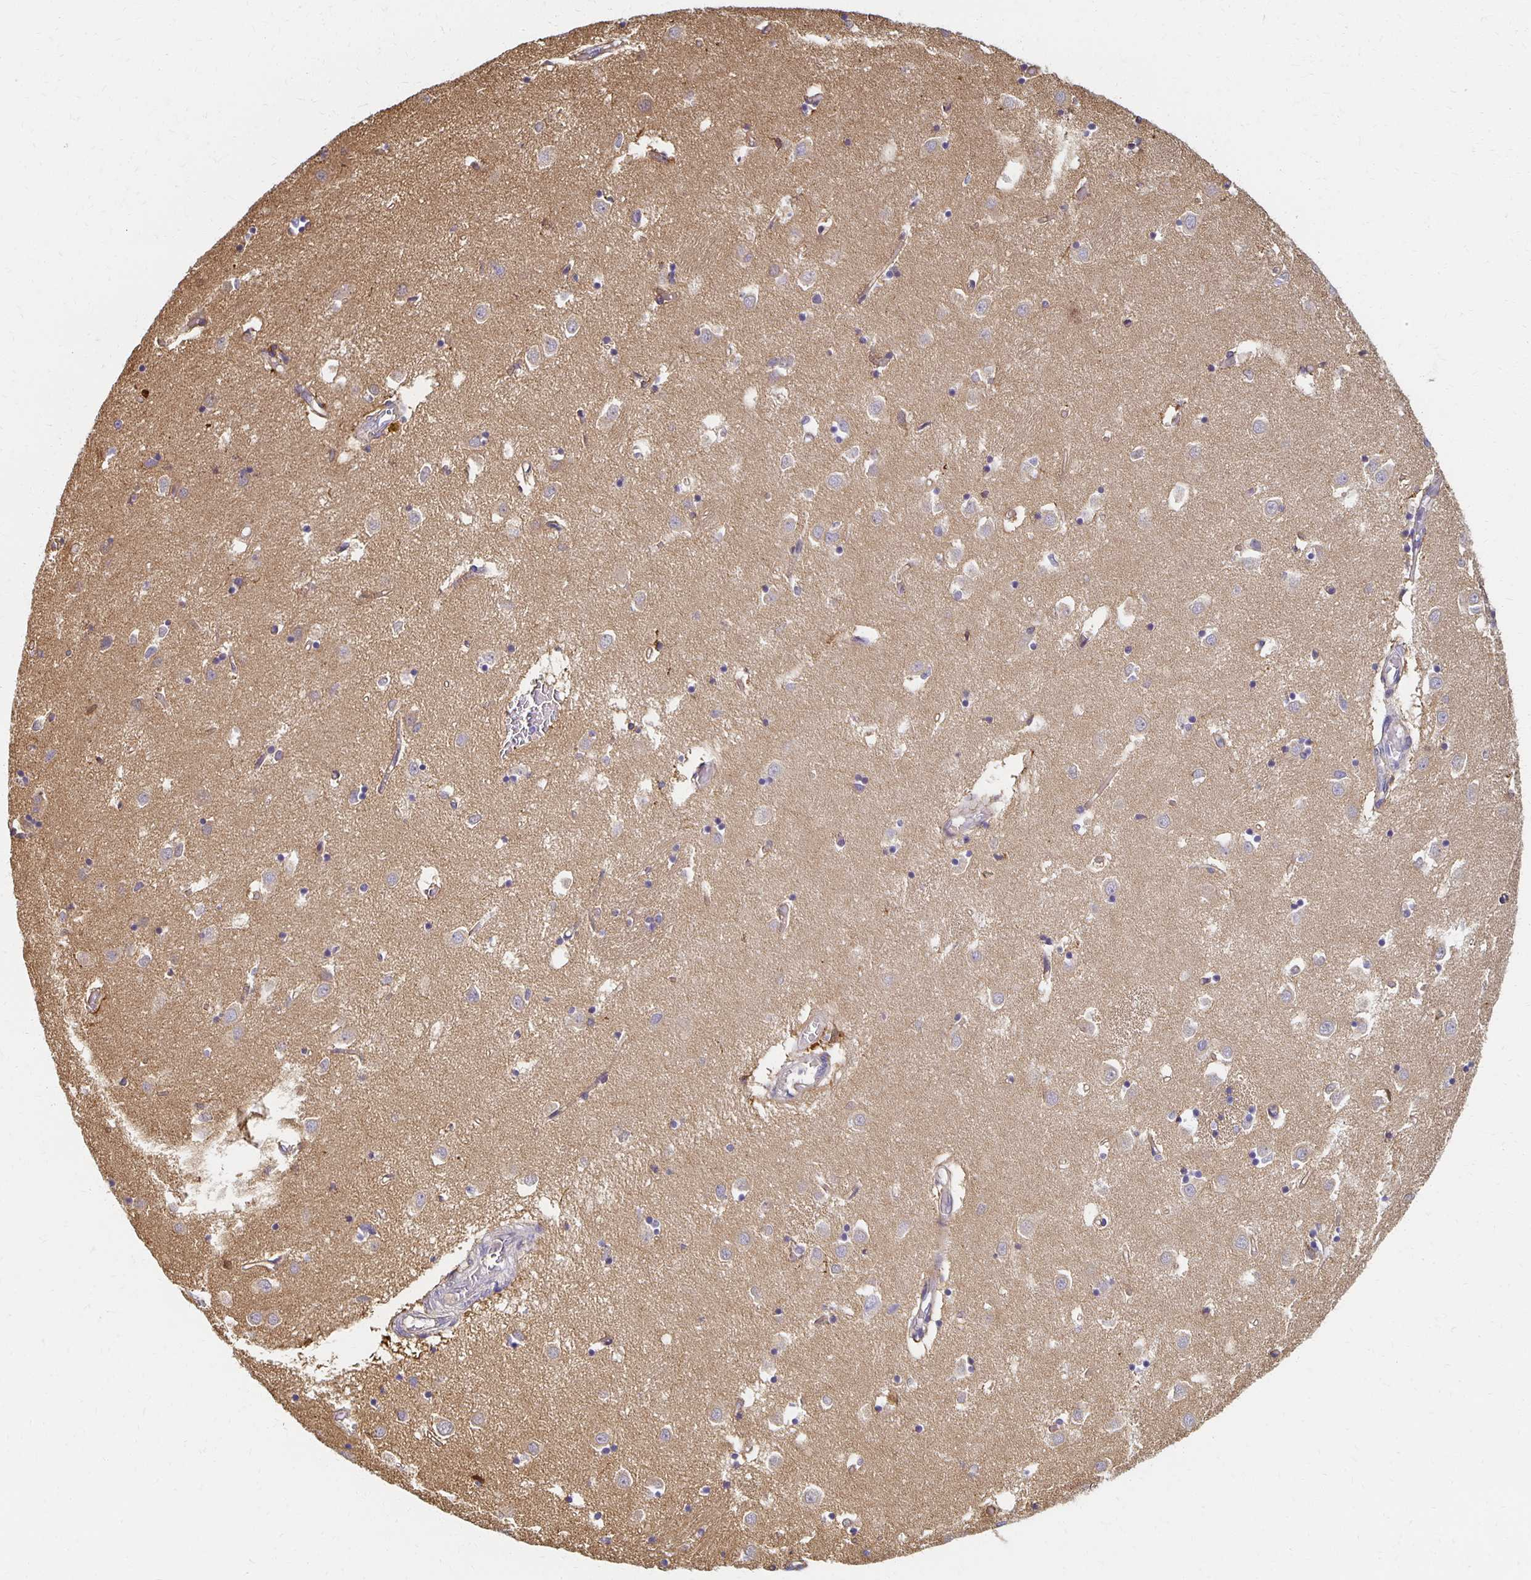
{"staining": {"intensity": "negative", "quantity": "none", "location": "none"}, "tissue": "caudate", "cell_type": "Glial cells", "image_type": "normal", "snomed": [{"axis": "morphology", "description": "Normal tissue, NOS"}, {"axis": "topography", "description": "Lateral ventricle wall"}], "caption": "Immunohistochemistry (IHC) of normal caudate demonstrates no staining in glial cells.", "gene": "SORL1", "patient": {"sex": "male", "age": 70}}